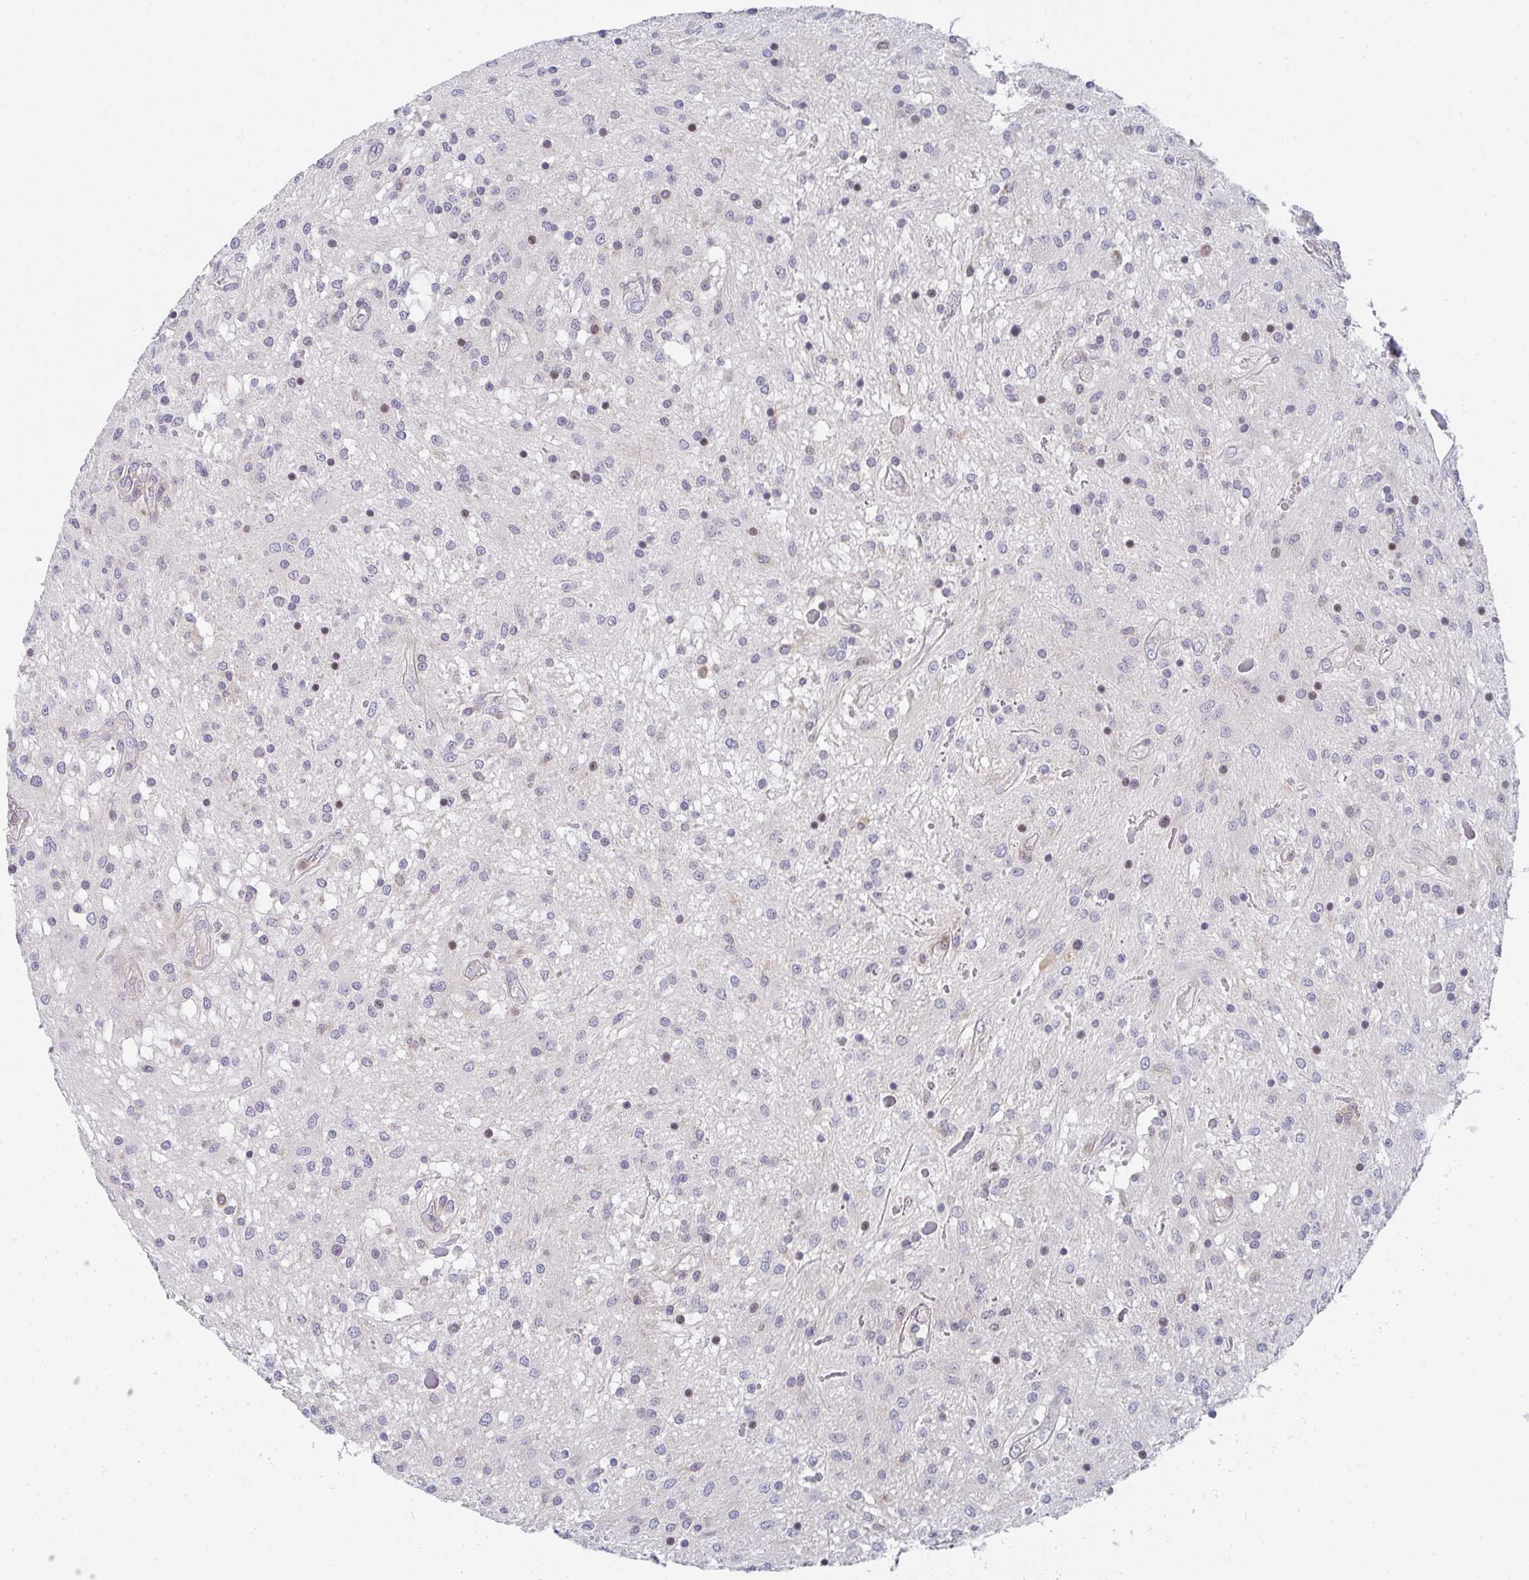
{"staining": {"intensity": "negative", "quantity": "none", "location": "none"}, "tissue": "glioma", "cell_type": "Tumor cells", "image_type": "cancer", "snomed": [{"axis": "morphology", "description": "Glioma, malignant, Low grade"}, {"axis": "topography", "description": "Cerebellum"}], "caption": "This is an immunohistochemistry photomicrograph of glioma. There is no positivity in tumor cells.", "gene": "KLHL33", "patient": {"sex": "female", "age": 14}}